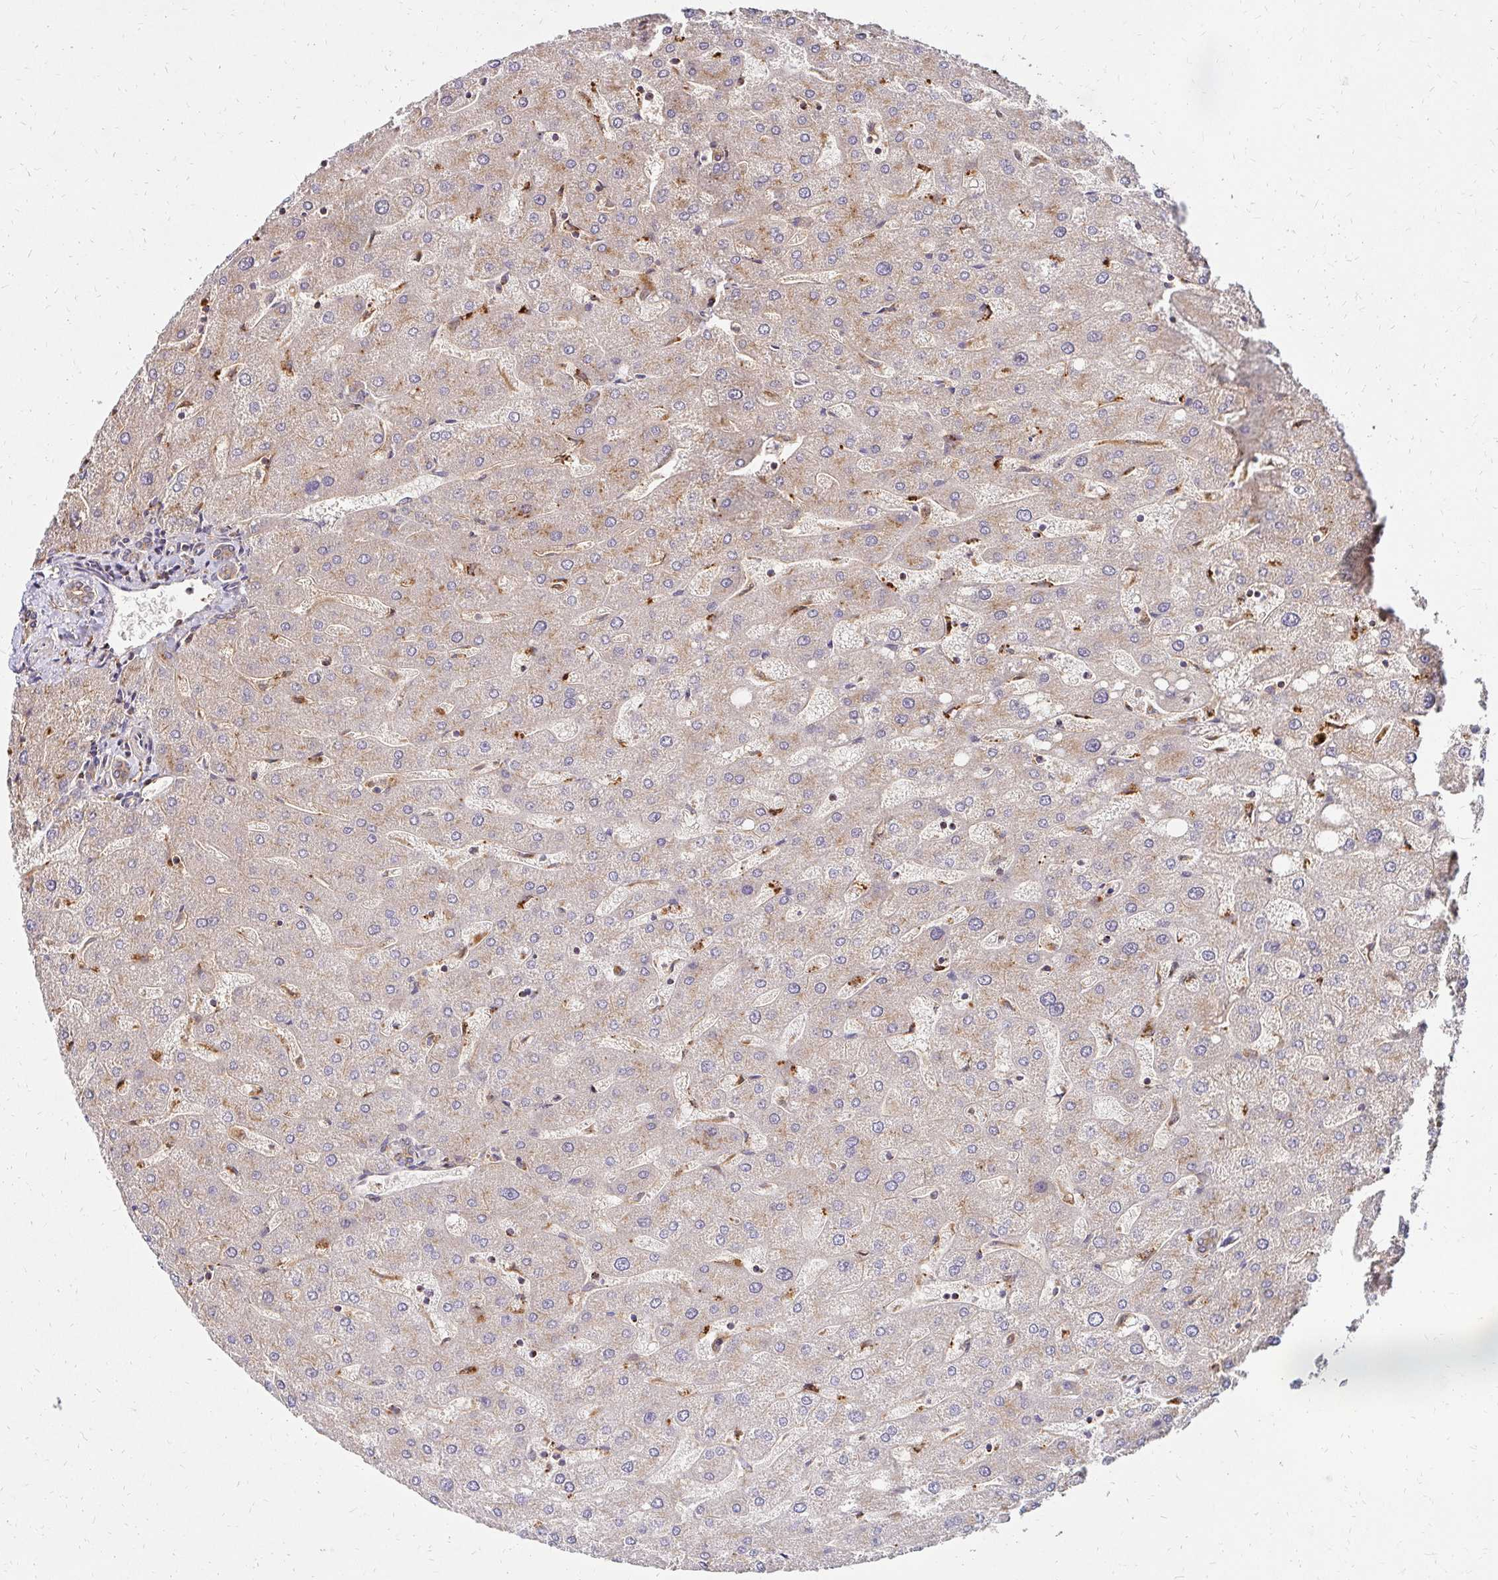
{"staining": {"intensity": "weak", "quantity": "25%-75%", "location": "cytoplasmic/membranous"}, "tissue": "liver", "cell_type": "Cholangiocytes", "image_type": "normal", "snomed": [{"axis": "morphology", "description": "Normal tissue, NOS"}, {"axis": "topography", "description": "Liver"}], "caption": "Immunohistochemical staining of normal human liver exhibits weak cytoplasmic/membranous protein expression in about 25%-75% of cholangiocytes.", "gene": "IDUA", "patient": {"sex": "male", "age": 67}}